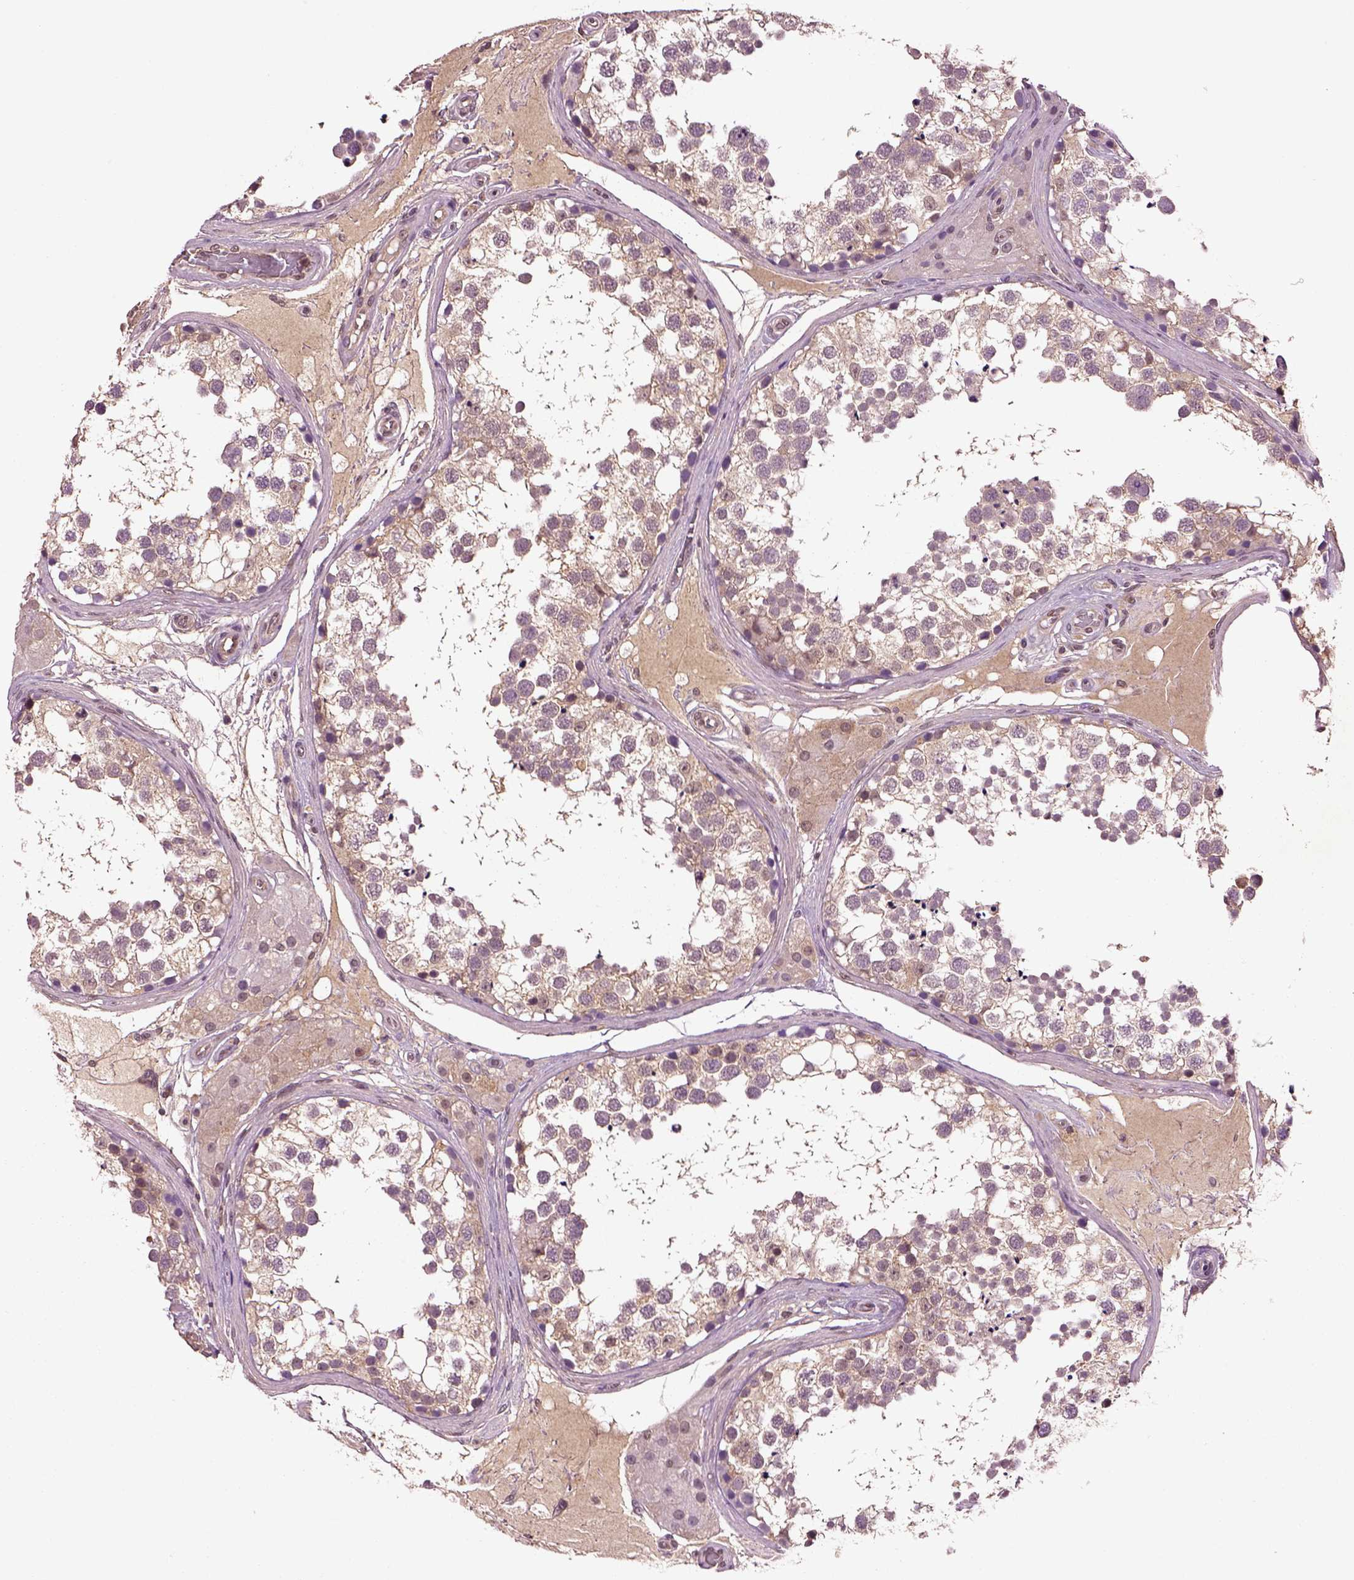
{"staining": {"intensity": "weak", "quantity": ">75%", "location": "cytoplasmic/membranous"}, "tissue": "testis", "cell_type": "Cells in seminiferous ducts", "image_type": "normal", "snomed": [{"axis": "morphology", "description": "Normal tissue, NOS"}, {"axis": "morphology", "description": "Seminoma, NOS"}, {"axis": "topography", "description": "Testis"}], "caption": "A micrograph of human testis stained for a protein exhibits weak cytoplasmic/membranous brown staining in cells in seminiferous ducts.", "gene": "MDP1", "patient": {"sex": "male", "age": 65}}